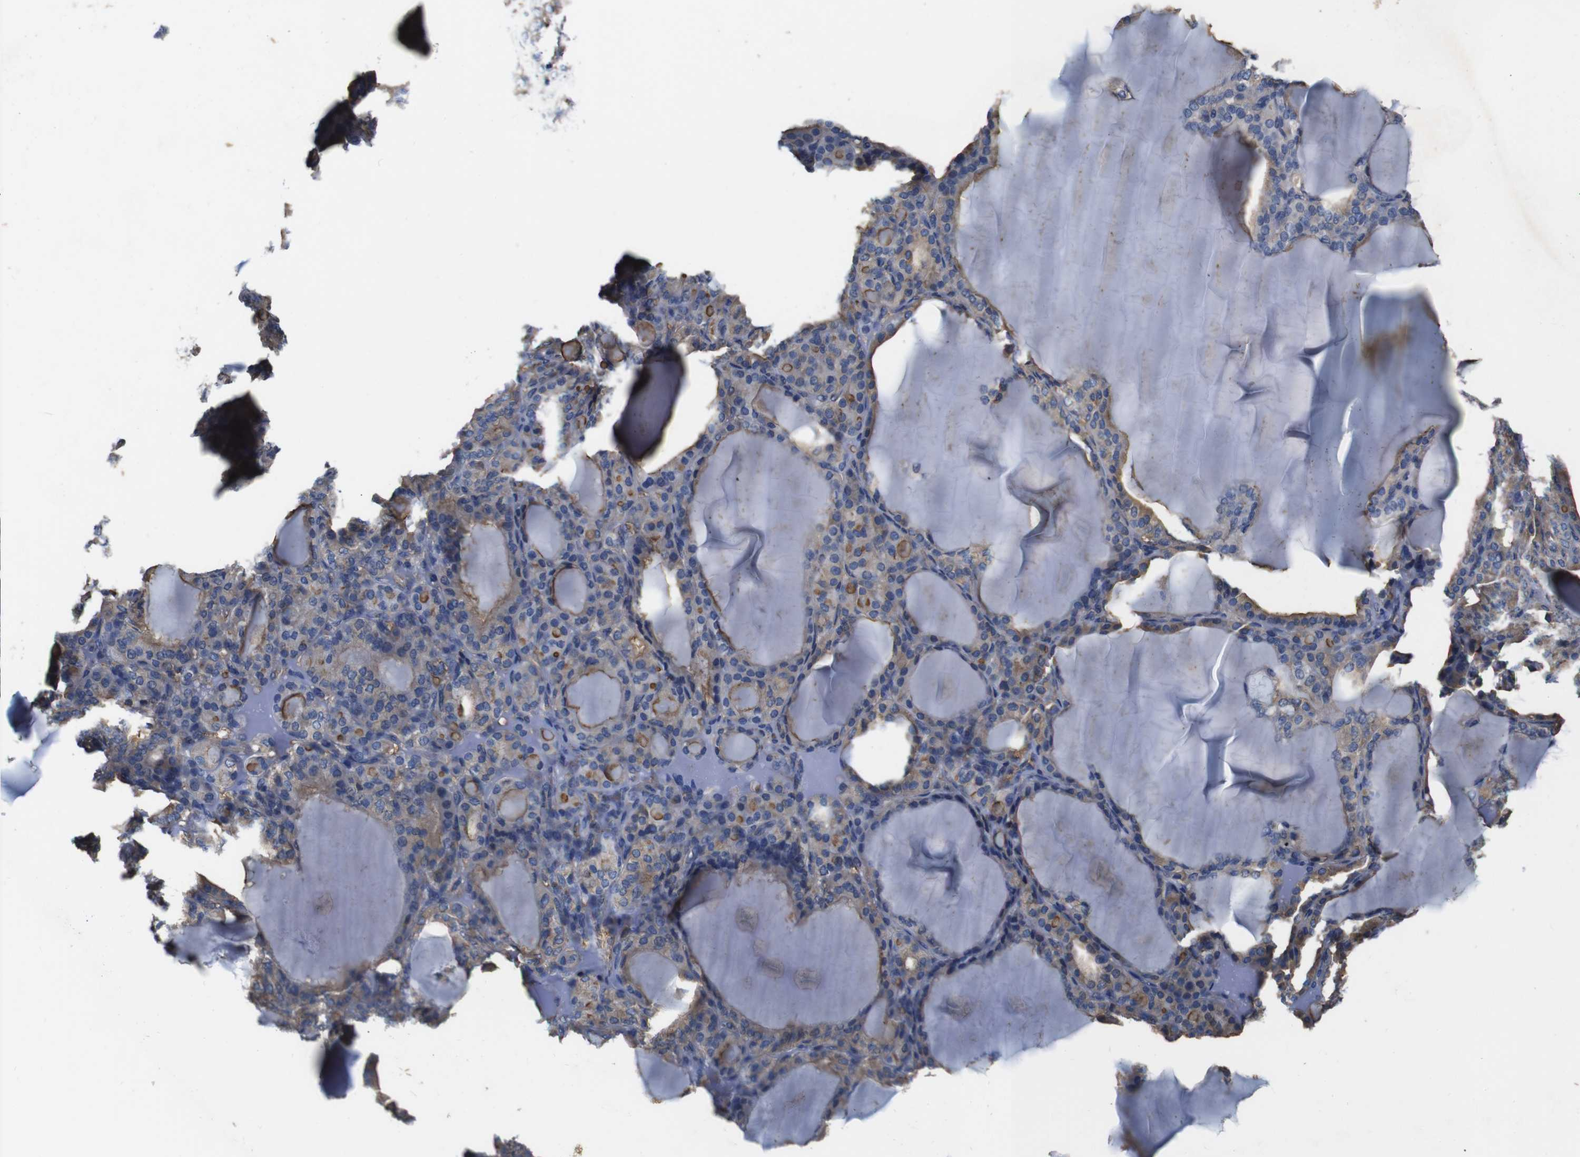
{"staining": {"intensity": "weak", "quantity": ">75%", "location": "cytoplasmic/membranous"}, "tissue": "thyroid gland", "cell_type": "Glandular cells", "image_type": "normal", "snomed": [{"axis": "morphology", "description": "Normal tissue, NOS"}, {"axis": "topography", "description": "Thyroid gland"}], "caption": "Weak cytoplasmic/membranous protein positivity is appreciated in approximately >75% of glandular cells in thyroid gland.", "gene": "PI4KA", "patient": {"sex": "female", "age": 28}}